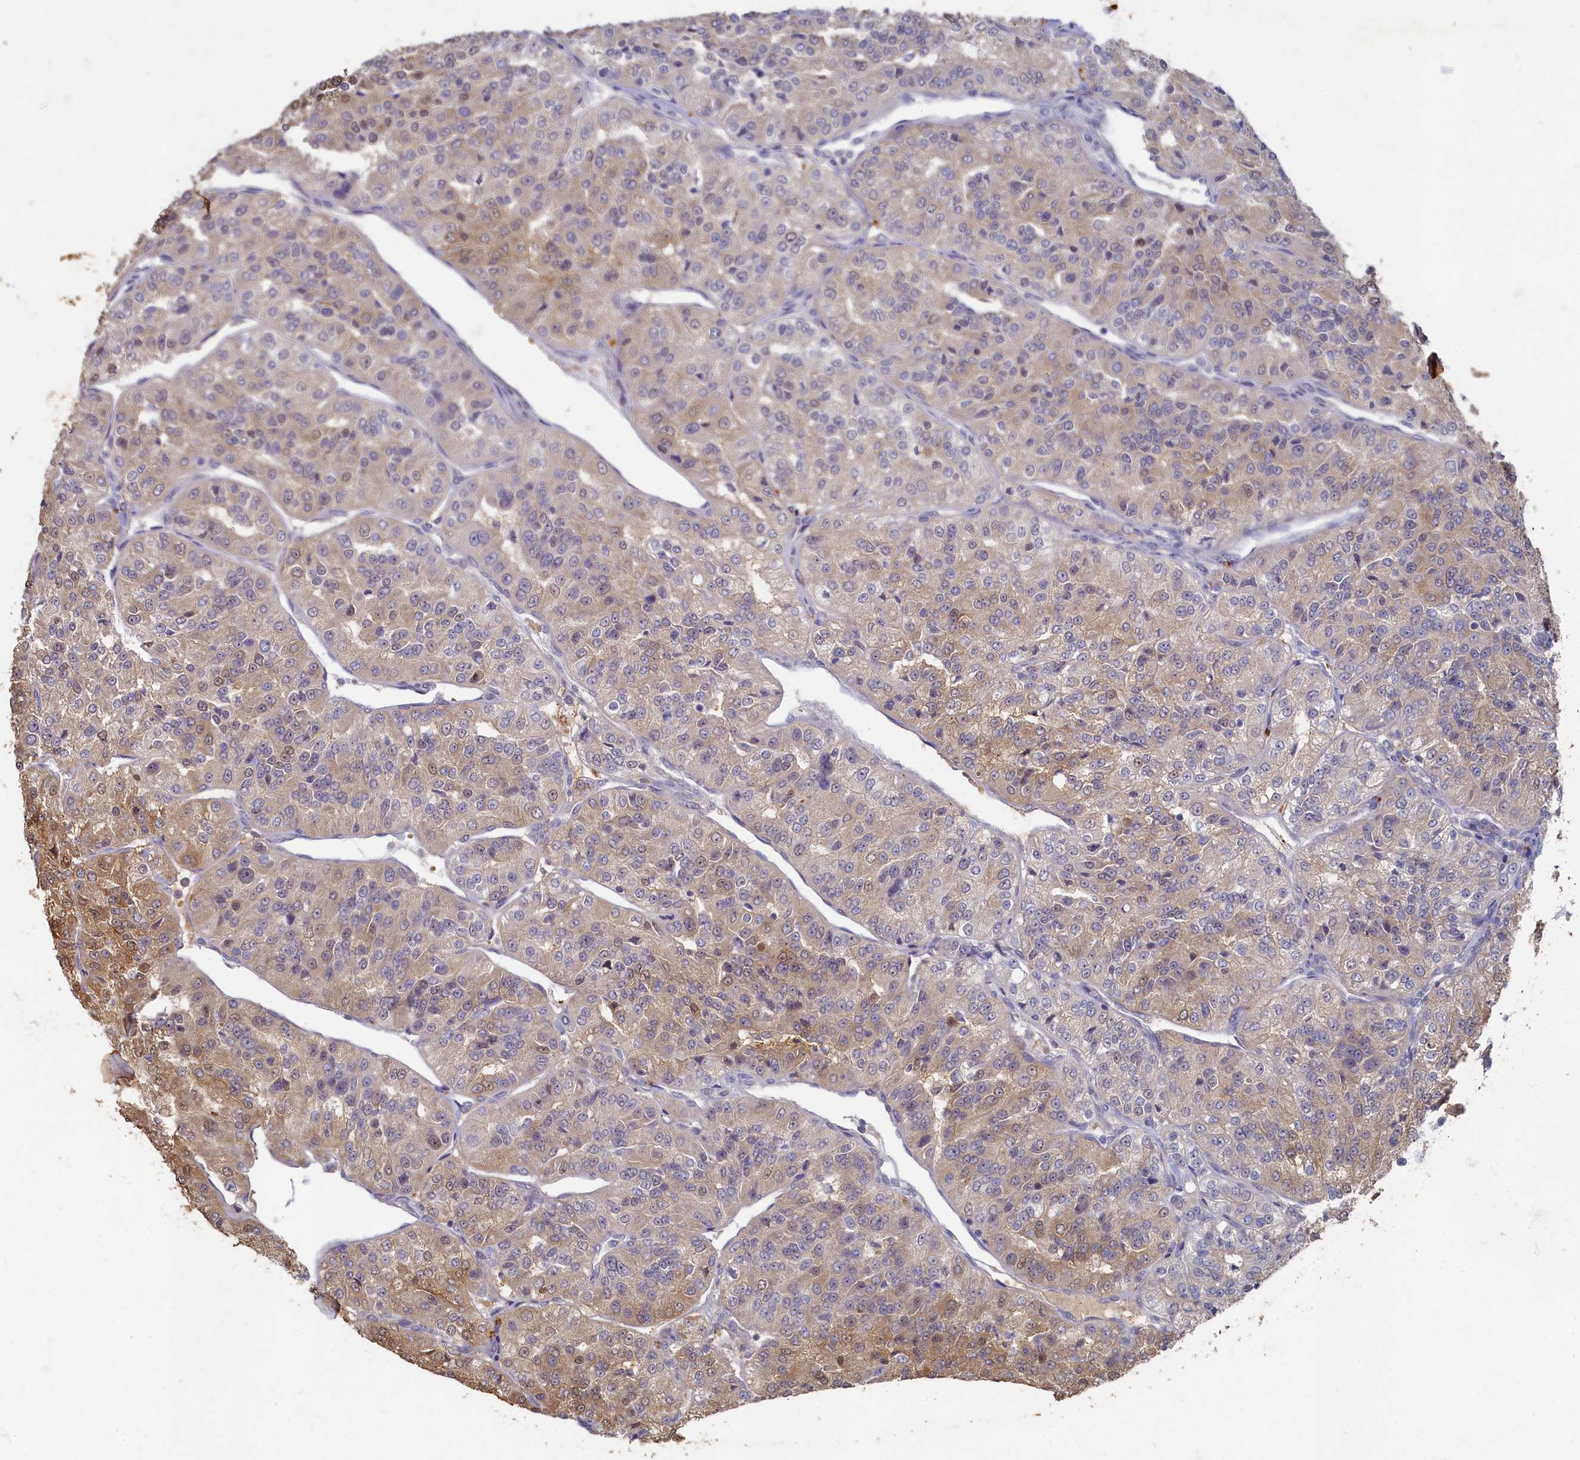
{"staining": {"intensity": "weak", "quantity": "25%-75%", "location": "cytoplasmic/membranous"}, "tissue": "renal cancer", "cell_type": "Tumor cells", "image_type": "cancer", "snomed": [{"axis": "morphology", "description": "Adenocarcinoma, NOS"}, {"axis": "topography", "description": "Kidney"}], "caption": "Tumor cells reveal weak cytoplasmic/membranous expression in approximately 25%-75% of cells in renal cancer (adenocarcinoma). The protein of interest is stained brown, and the nuclei are stained in blue (DAB (3,3'-diaminobenzidine) IHC with brightfield microscopy, high magnification).", "gene": "HUNK", "patient": {"sex": "female", "age": 63}}